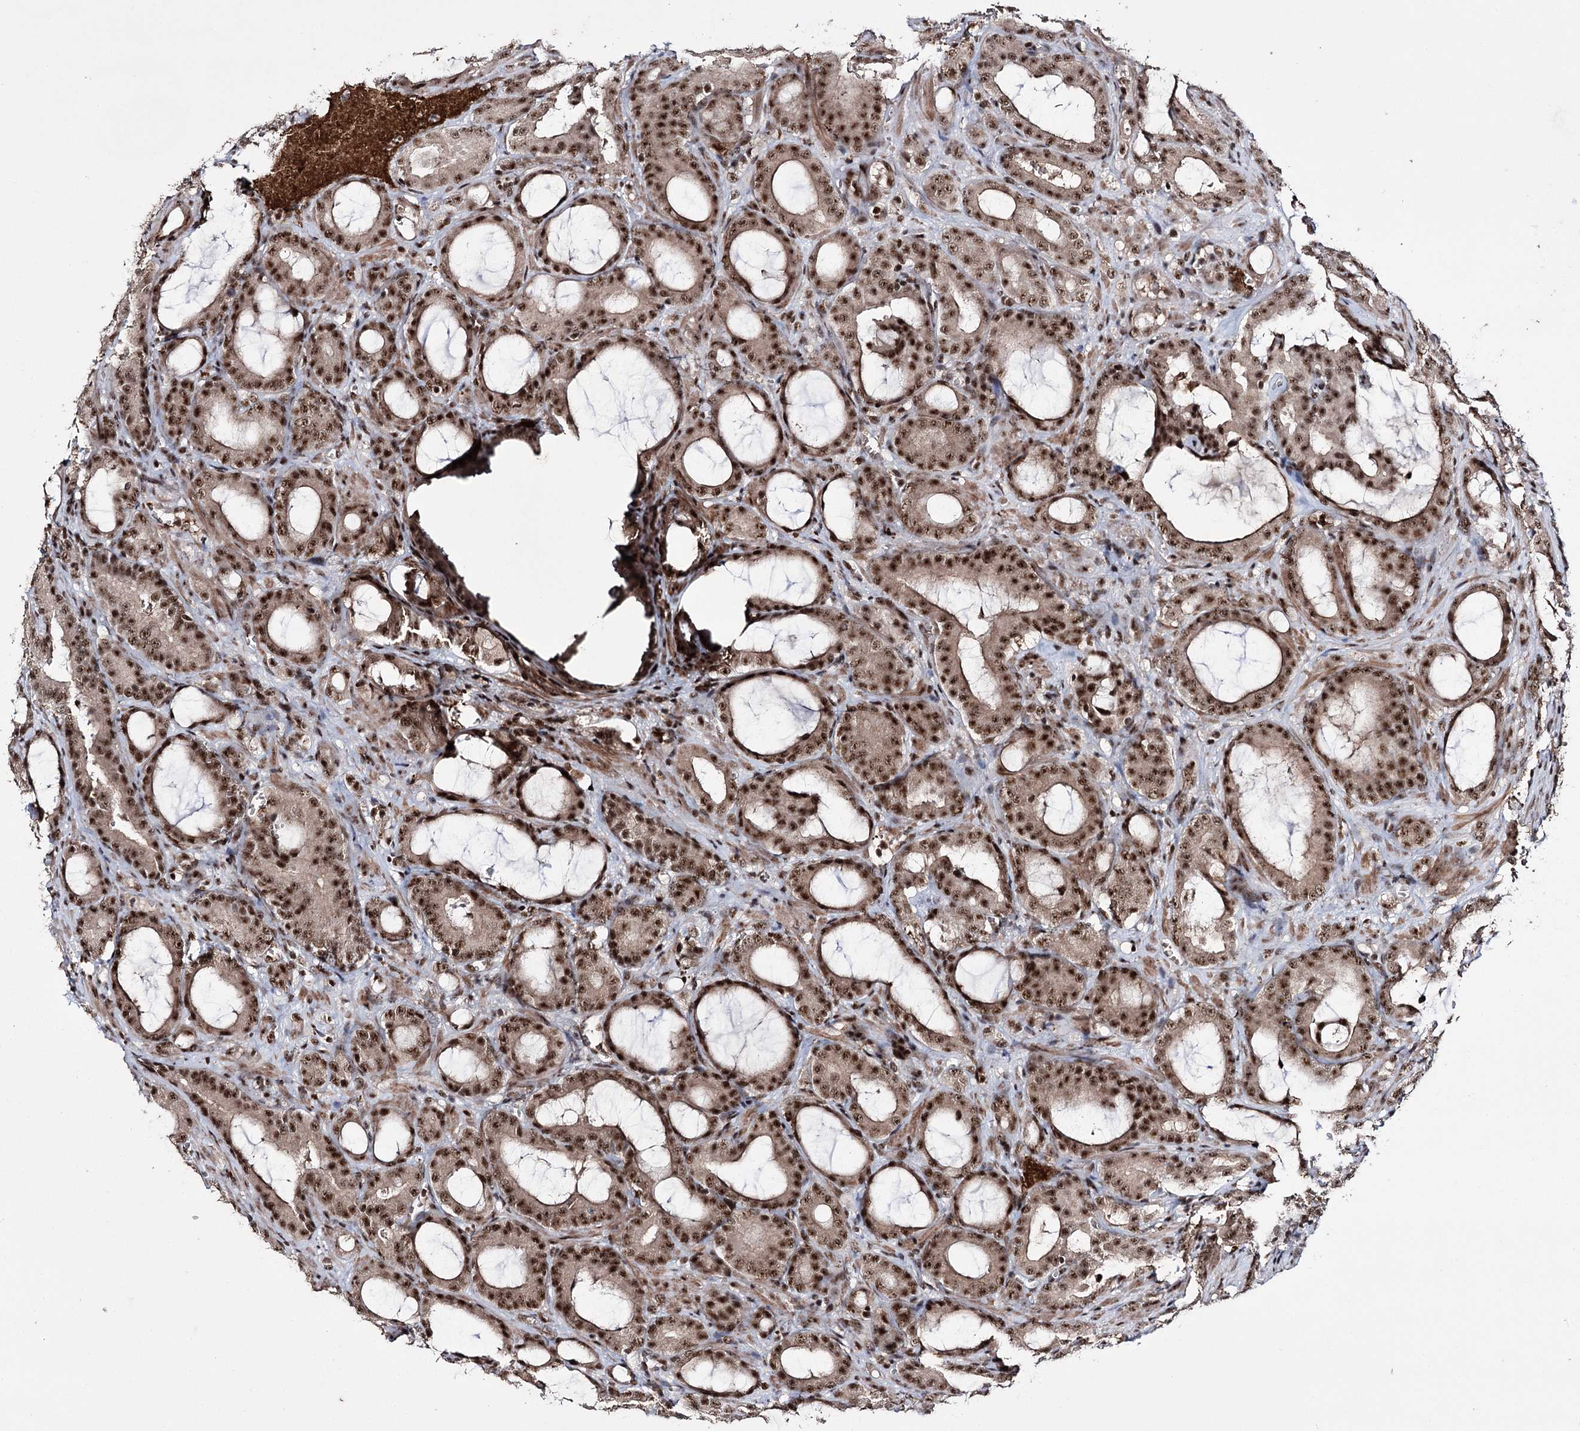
{"staining": {"intensity": "moderate", "quantity": ">75%", "location": "nuclear"}, "tissue": "prostate cancer", "cell_type": "Tumor cells", "image_type": "cancer", "snomed": [{"axis": "morphology", "description": "Adenocarcinoma, High grade"}, {"axis": "topography", "description": "Prostate"}], "caption": "The image displays staining of prostate cancer, revealing moderate nuclear protein positivity (brown color) within tumor cells.", "gene": "PRPF40A", "patient": {"sex": "male", "age": 72}}